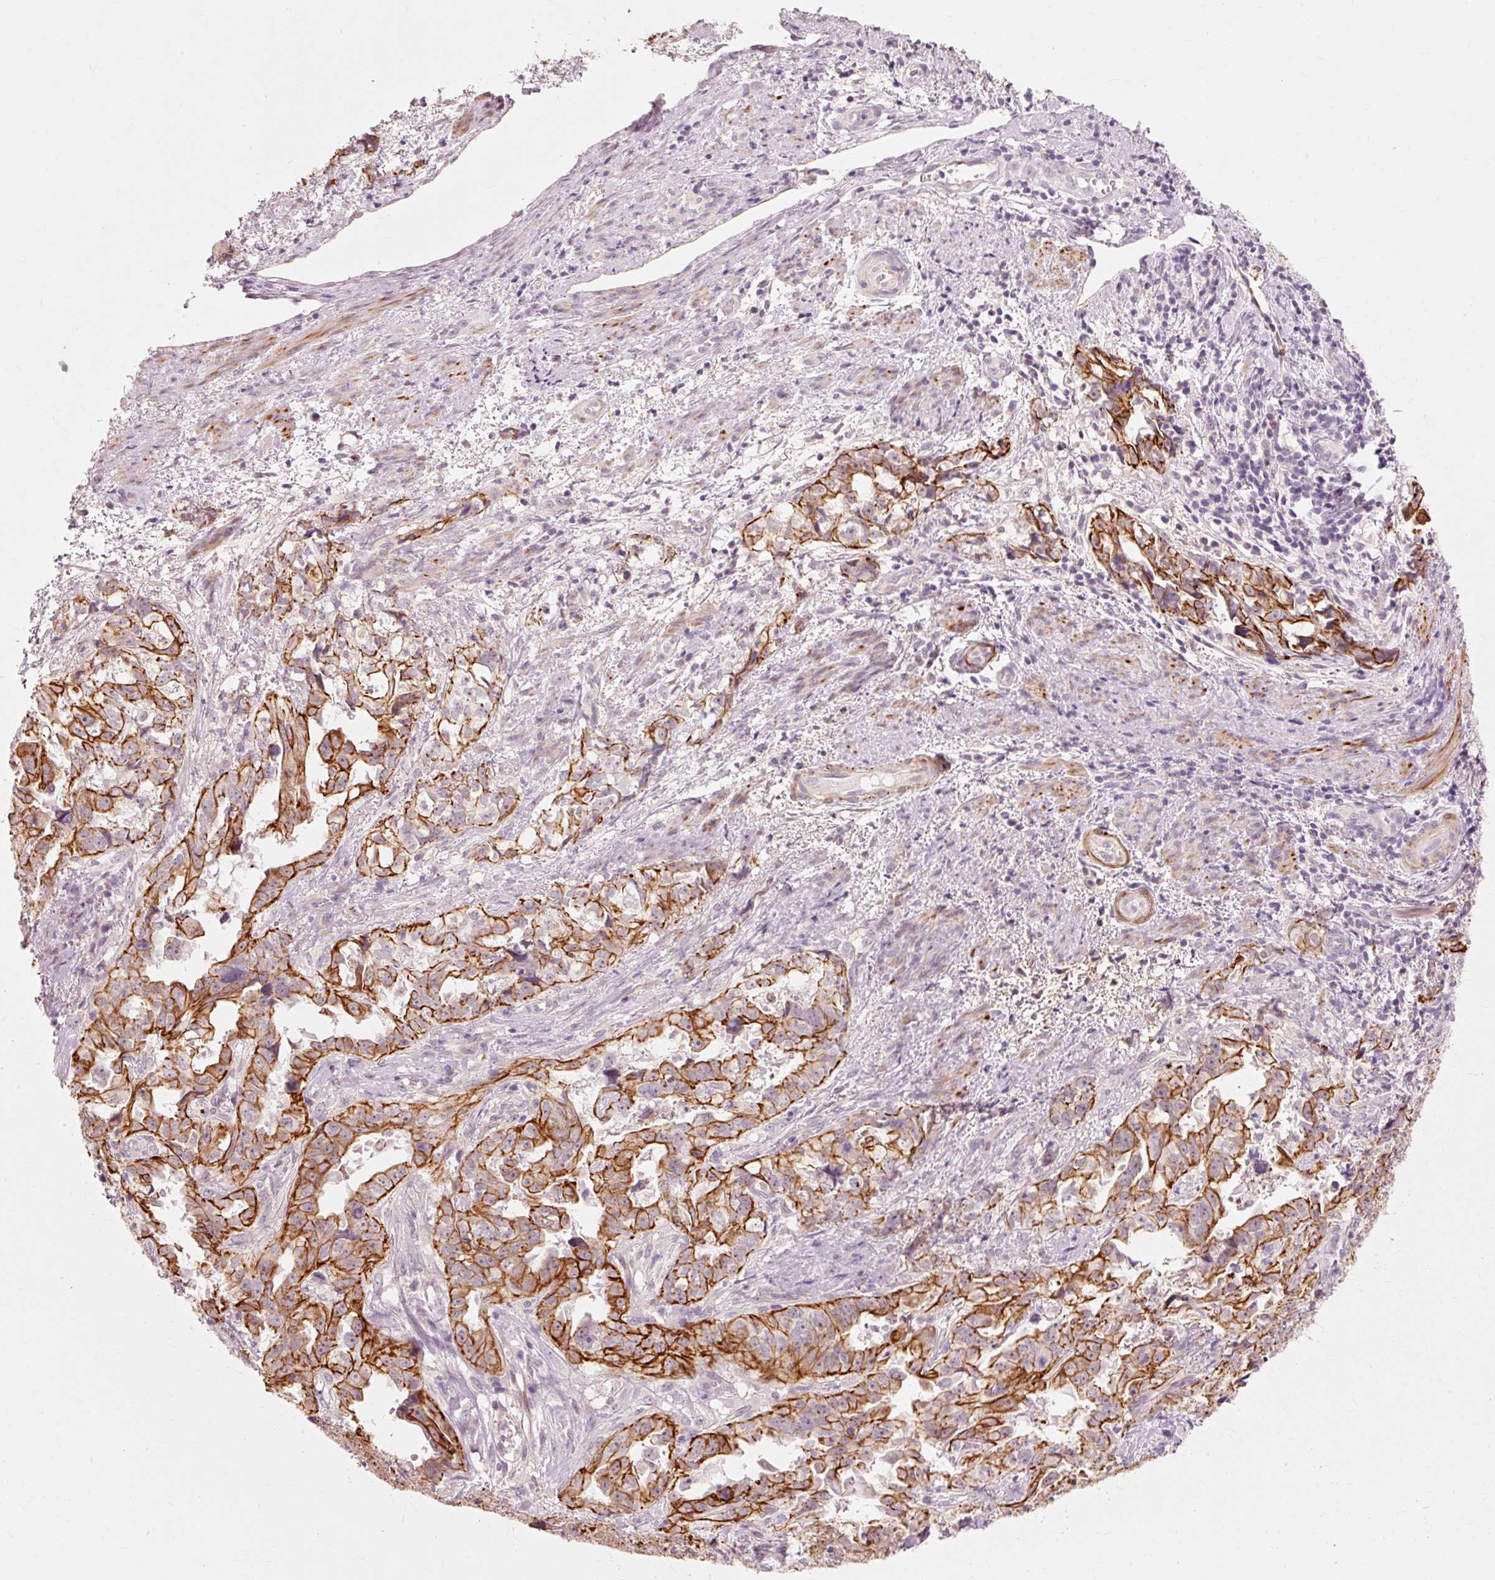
{"staining": {"intensity": "strong", "quantity": ">75%", "location": "cytoplasmic/membranous"}, "tissue": "endometrial cancer", "cell_type": "Tumor cells", "image_type": "cancer", "snomed": [{"axis": "morphology", "description": "Adenocarcinoma, NOS"}, {"axis": "topography", "description": "Endometrium"}], "caption": "Human endometrial cancer (adenocarcinoma) stained with a protein marker shows strong staining in tumor cells.", "gene": "TRIM73", "patient": {"sex": "female", "age": 65}}